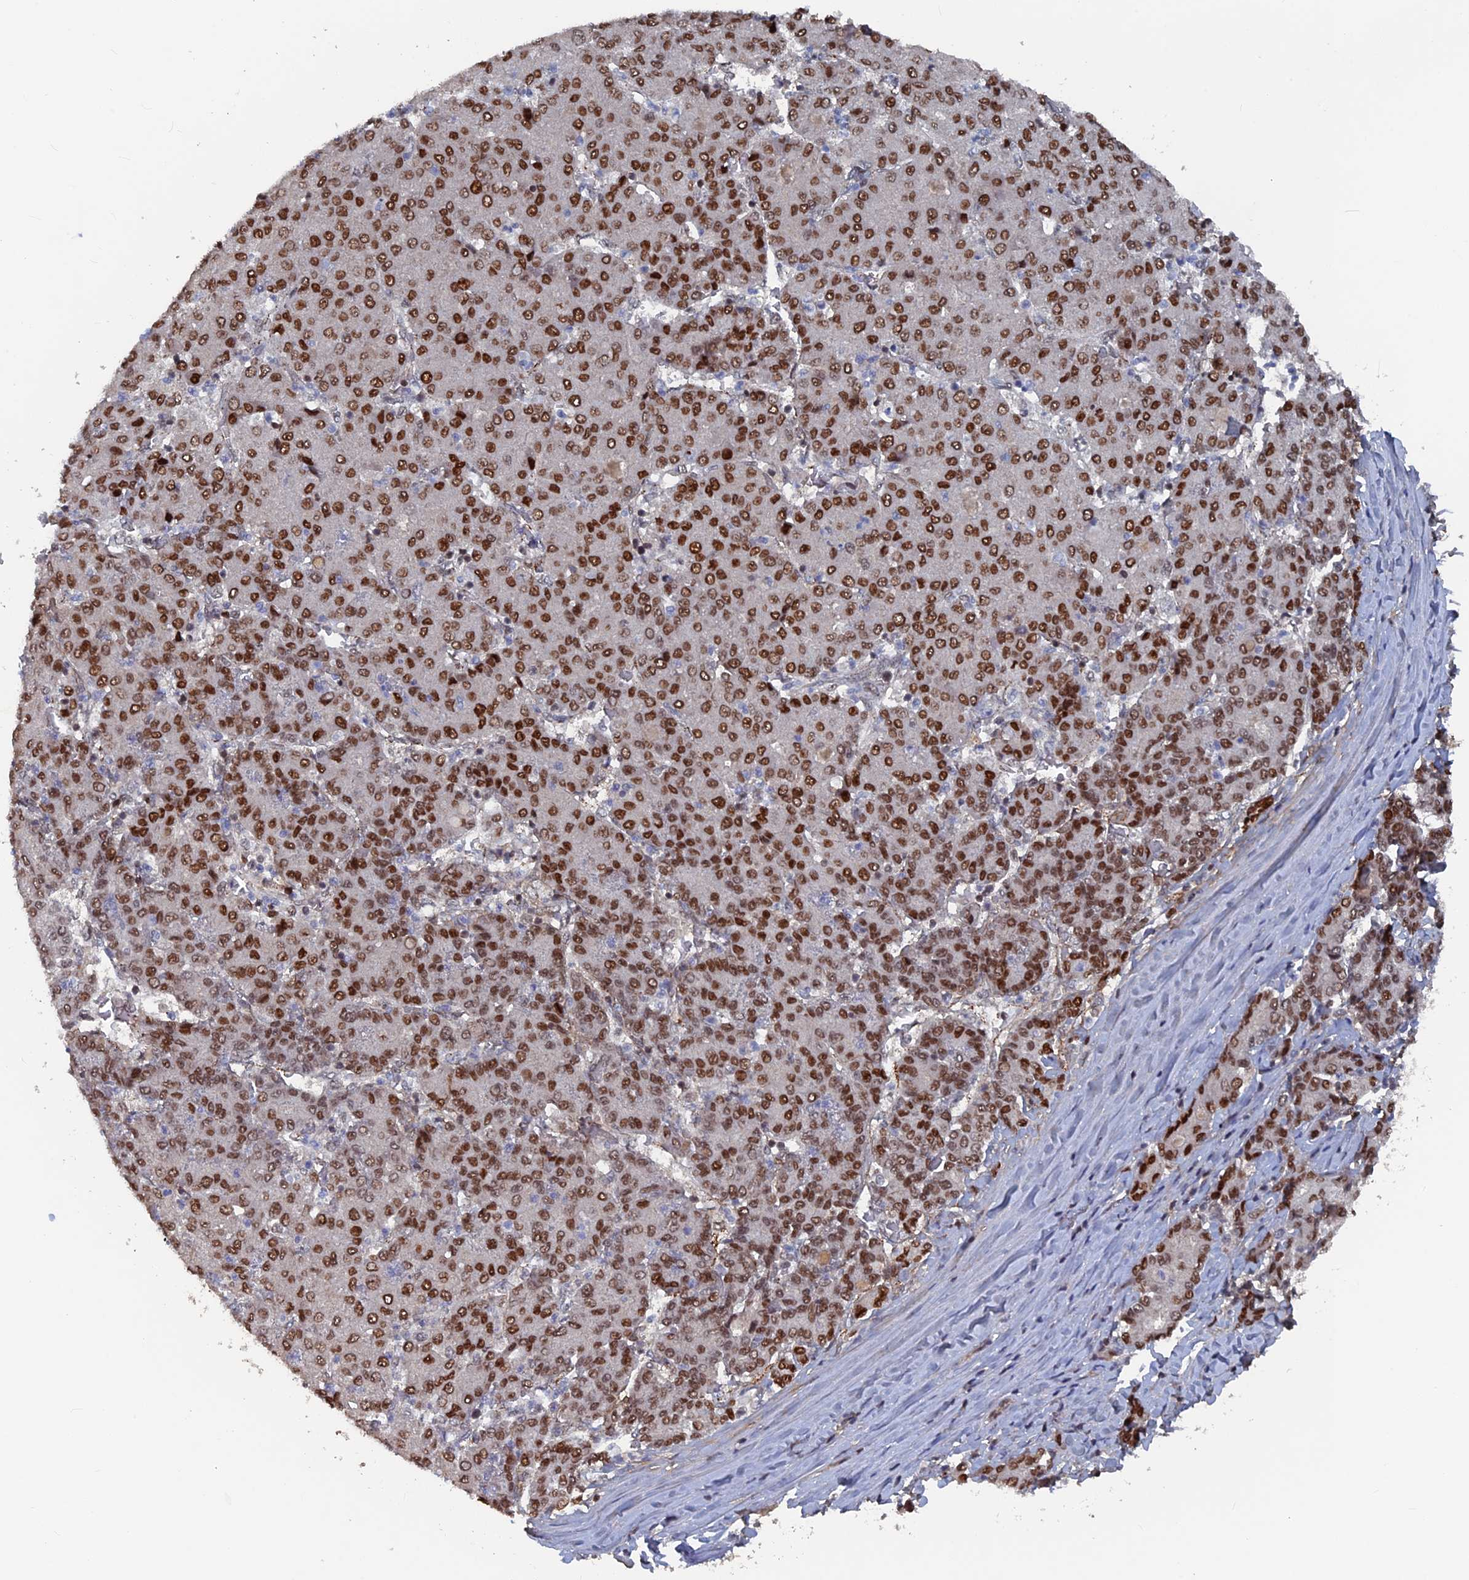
{"staining": {"intensity": "strong", "quantity": ">75%", "location": "nuclear"}, "tissue": "liver cancer", "cell_type": "Tumor cells", "image_type": "cancer", "snomed": [{"axis": "morphology", "description": "Carcinoma, Hepatocellular, NOS"}, {"axis": "topography", "description": "Liver"}], "caption": "IHC (DAB (3,3'-diaminobenzidine)) staining of hepatocellular carcinoma (liver) shows strong nuclear protein staining in approximately >75% of tumor cells.", "gene": "SH3D21", "patient": {"sex": "male", "age": 65}}